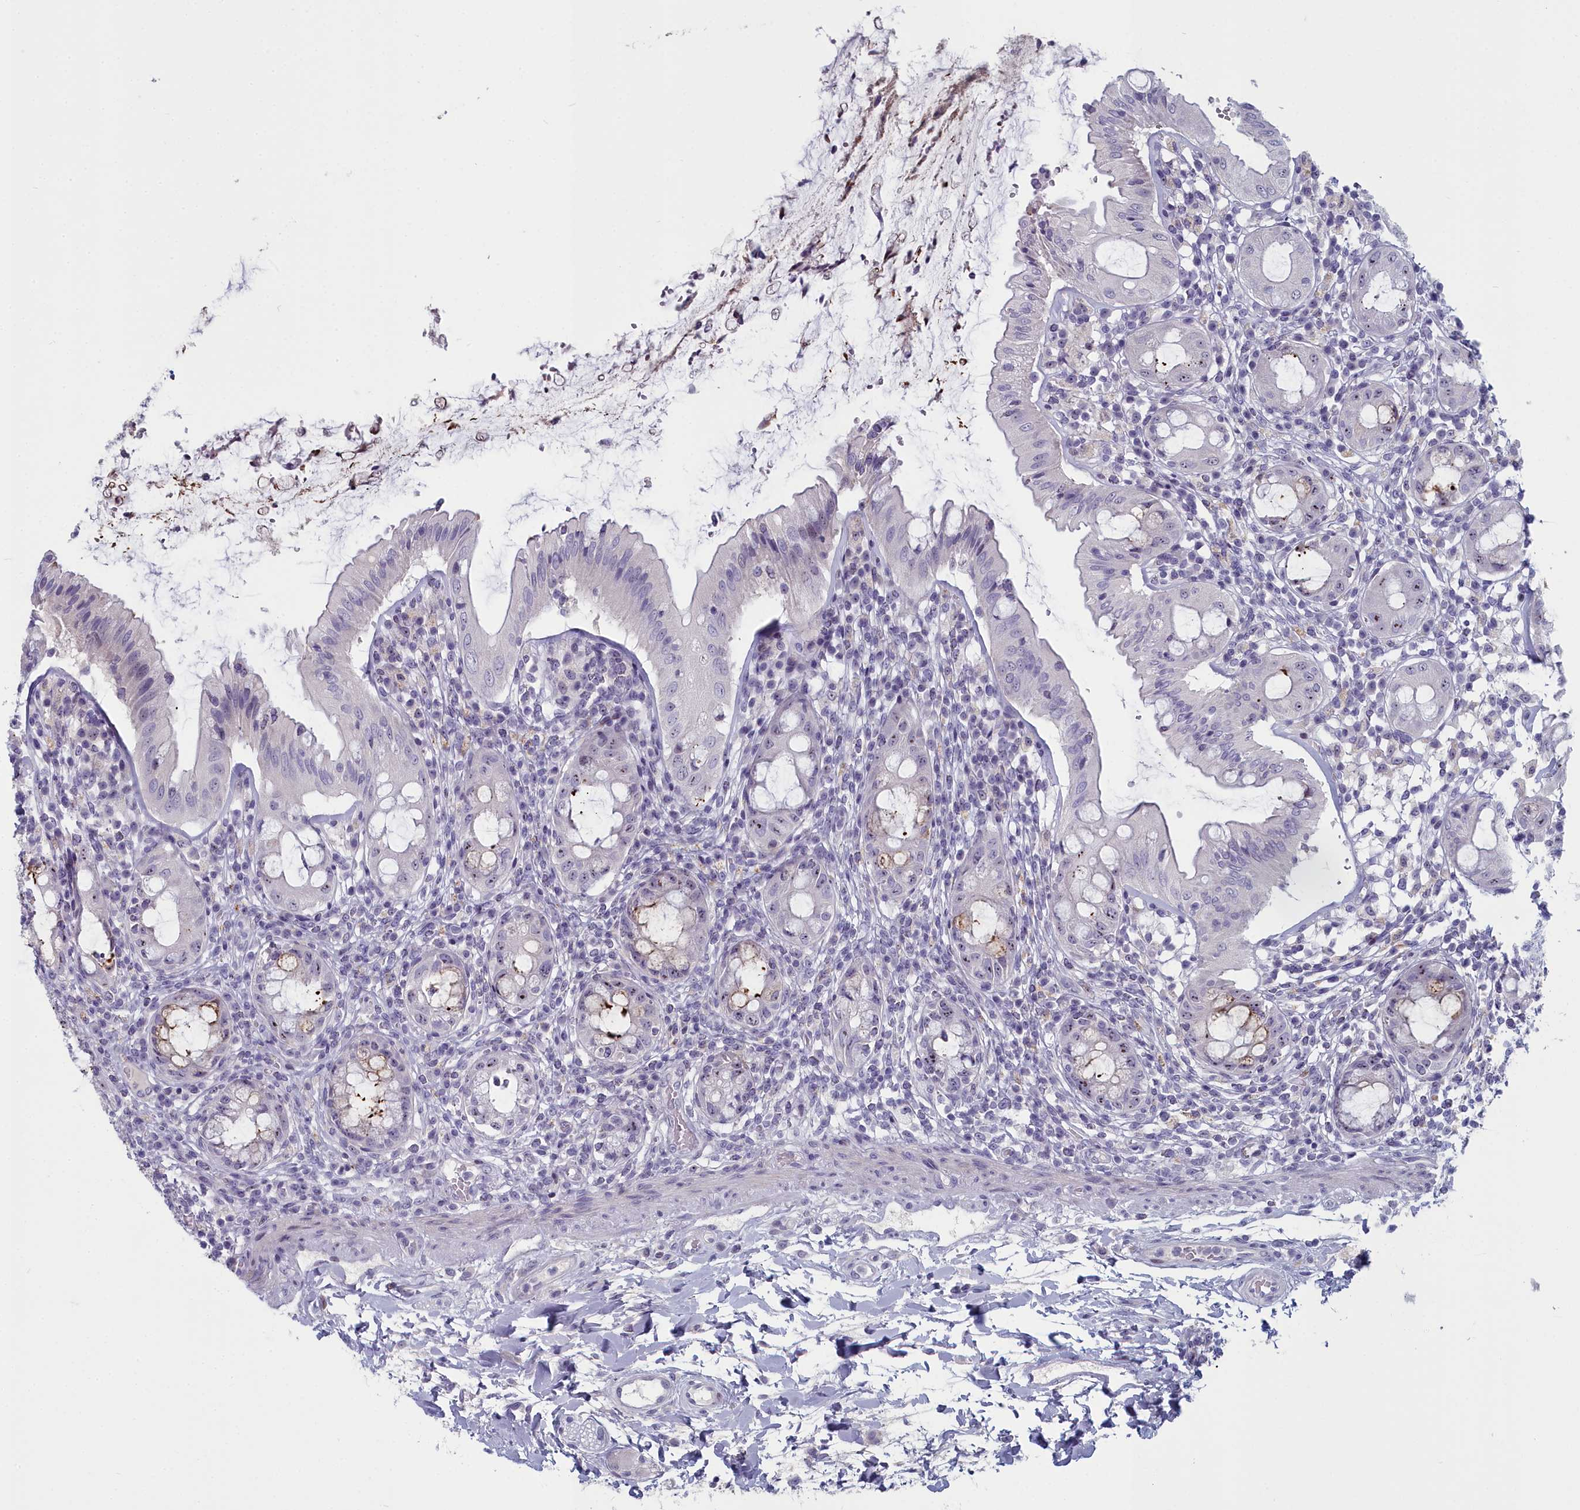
{"staining": {"intensity": "weak", "quantity": "25%-75%", "location": "nuclear"}, "tissue": "rectum", "cell_type": "Glandular cells", "image_type": "normal", "snomed": [{"axis": "morphology", "description": "Normal tissue, NOS"}, {"axis": "topography", "description": "Rectum"}], "caption": "High-power microscopy captured an immunohistochemistry photomicrograph of benign rectum, revealing weak nuclear positivity in about 25%-75% of glandular cells. The staining was performed using DAB to visualize the protein expression in brown, while the nuclei were stained in blue with hematoxylin (Magnification: 20x).", "gene": "INSYN2A", "patient": {"sex": "female", "age": 57}}